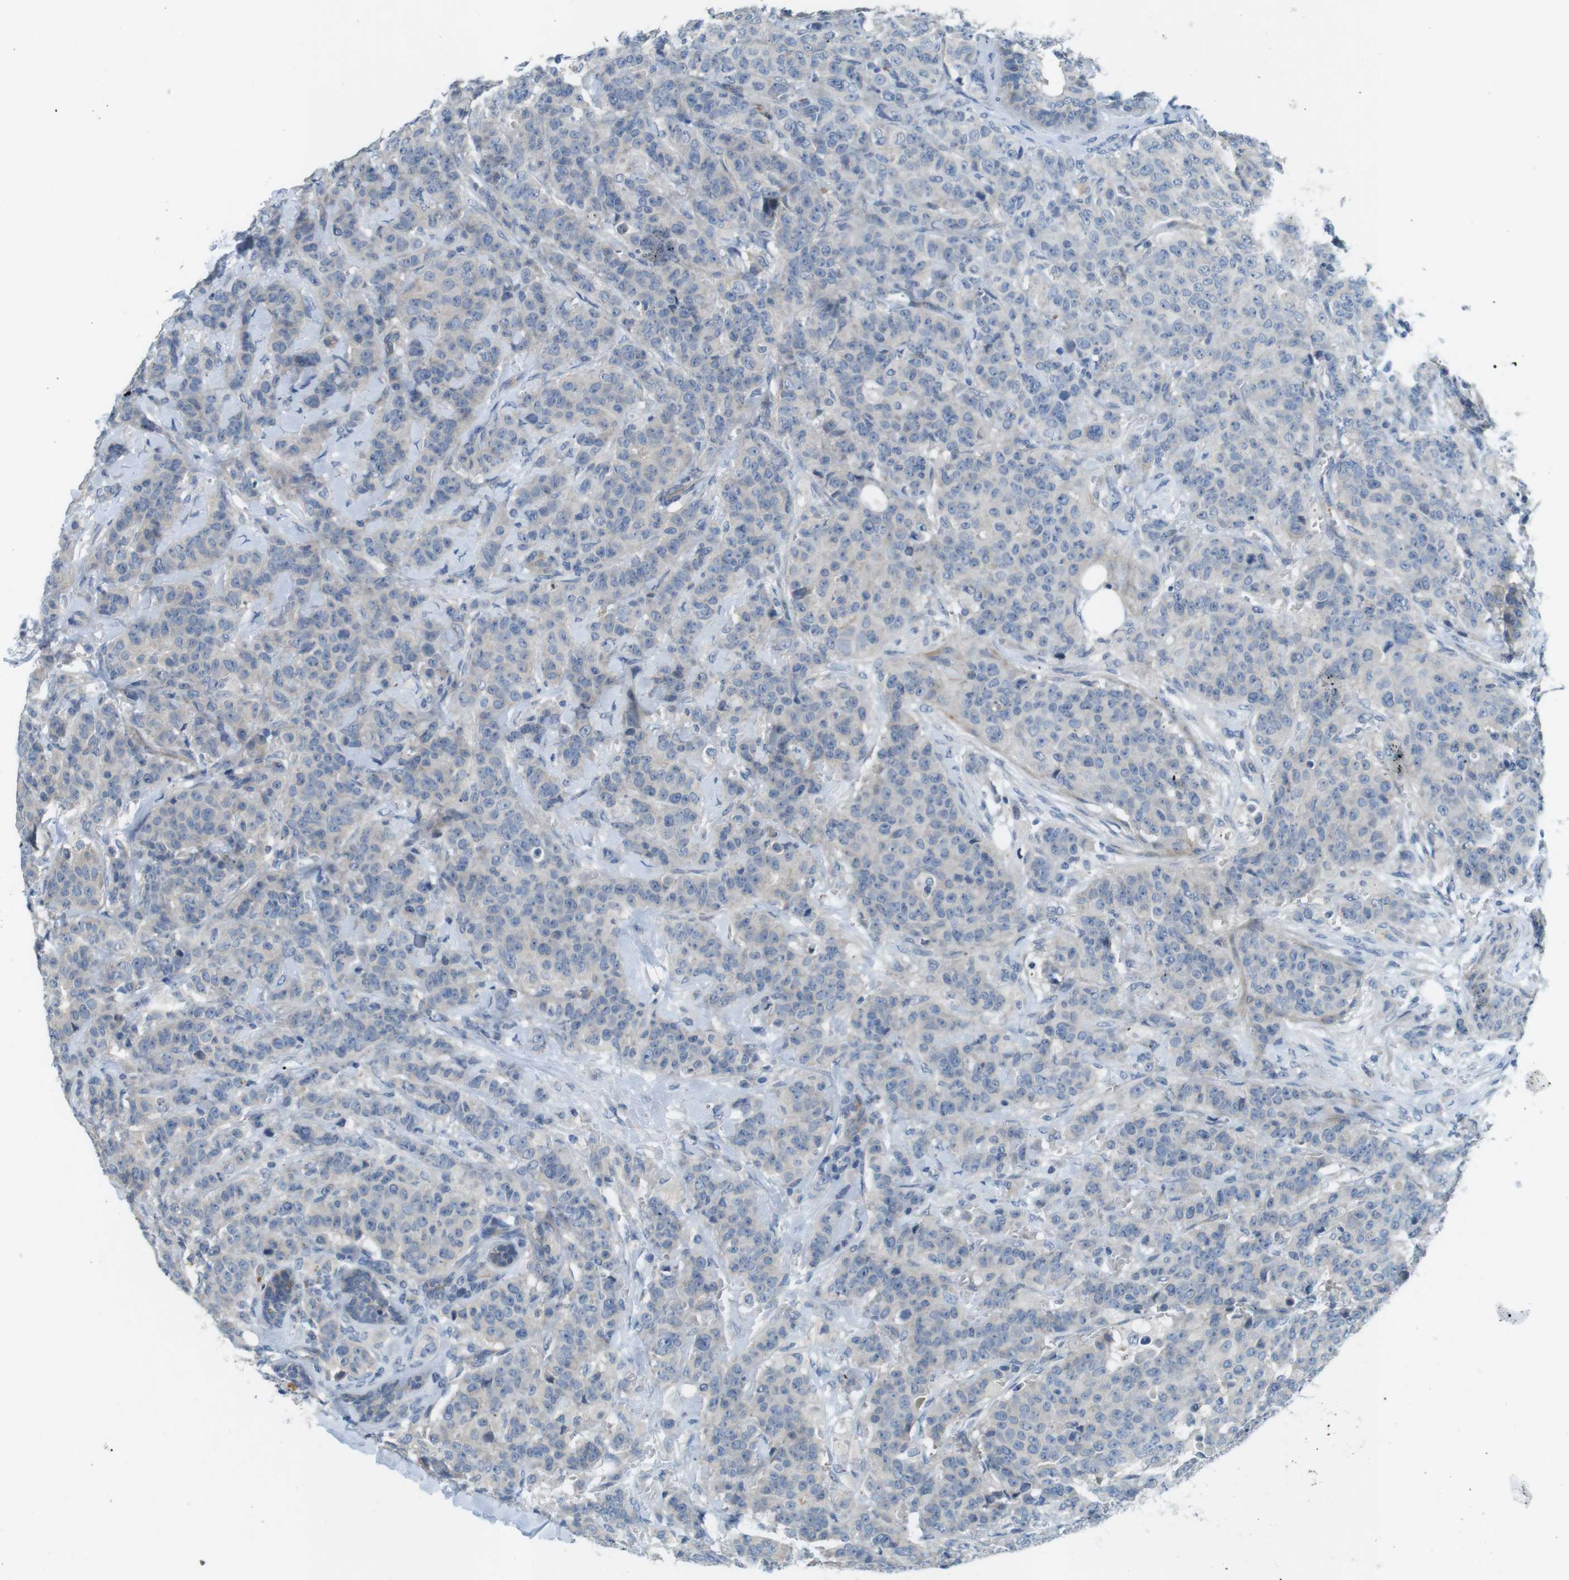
{"staining": {"intensity": "negative", "quantity": "none", "location": "none"}, "tissue": "breast cancer", "cell_type": "Tumor cells", "image_type": "cancer", "snomed": [{"axis": "morphology", "description": "Normal tissue, NOS"}, {"axis": "morphology", "description": "Duct carcinoma"}, {"axis": "topography", "description": "Breast"}], "caption": "The immunohistochemistry (IHC) image has no significant positivity in tumor cells of breast cancer tissue.", "gene": "TYW1", "patient": {"sex": "female", "age": 40}}